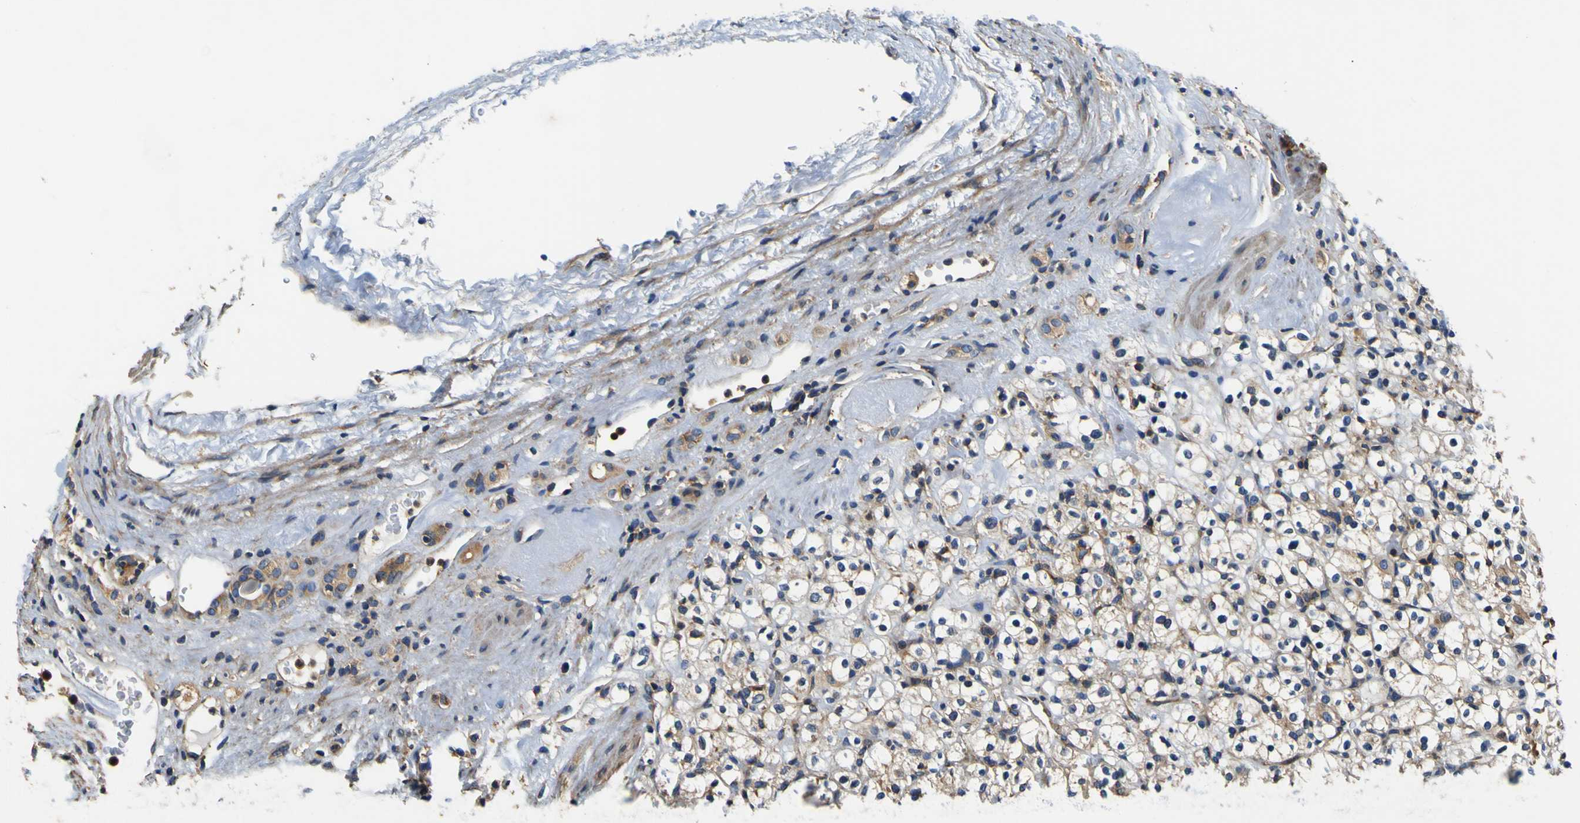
{"staining": {"intensity": "weak", "quantity": "25%-75%", "location": "cytoplasmic/membranous"}, "tissue": "renal cancer", "cell_type": "Tumor cells", "image_type": "cancer", "snomed": [{"axis": "morphology", "description": "Normal tissue, NOS"}, {"axis": "morphology", "description": "Adenocarcinoma, NOS"}, {"axis": "topography", "description": "Kidney"}], "caption": "The histopathology image demonstrates a brown stain indicating the presence of a protein in the cytoplasmic/membranous of tumor cells in renal cancer (adenocarcinoma).", "gene": "CNR2", "patient": {"sex": "female", "age": 72}}